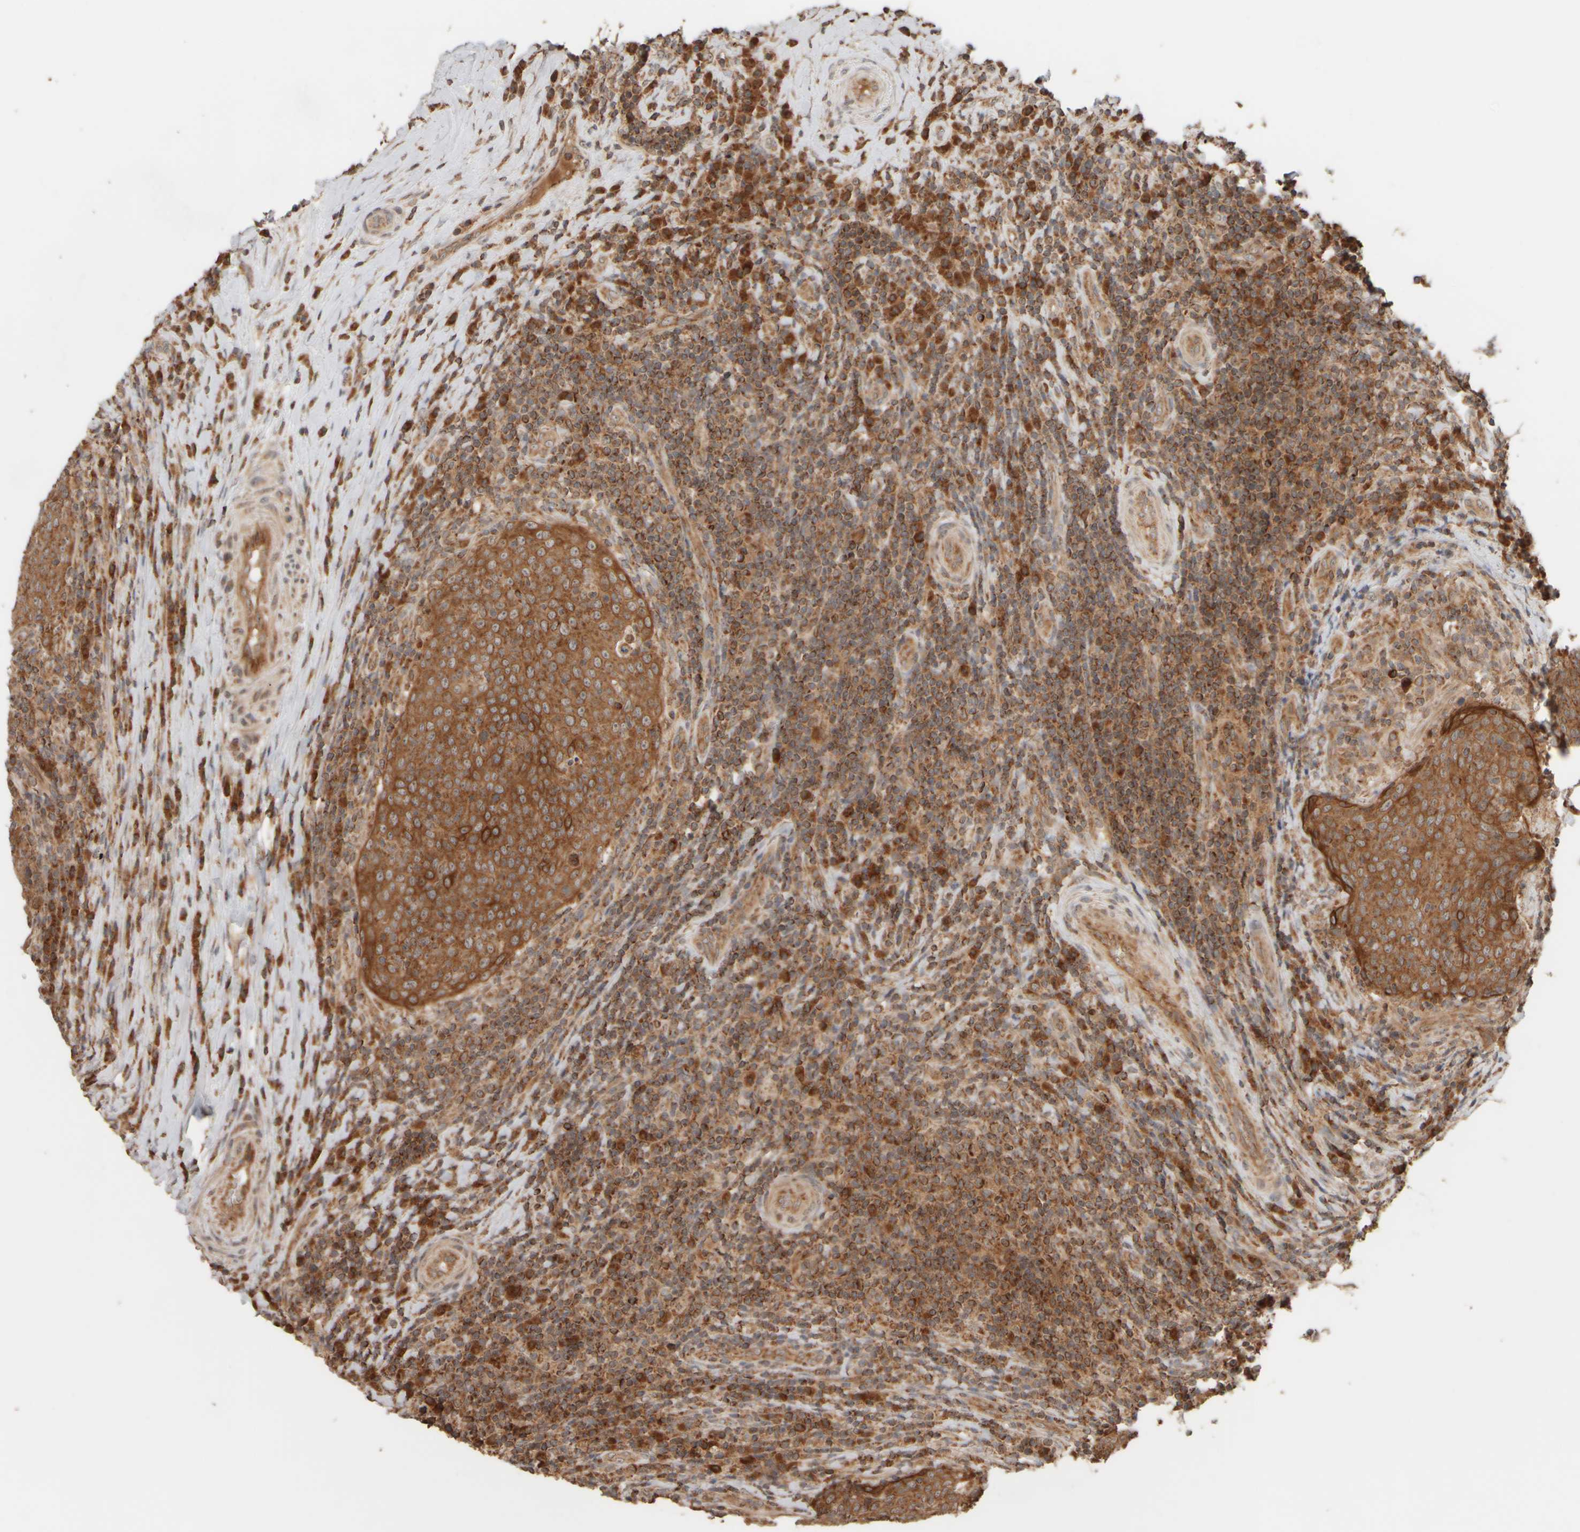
{"staining": {"intensity": "strong", "quantity": ">75%", "location": "cytoplasmic/membranous"}, "tissue": "head and neck cancer", "cell_type": "Tumor cells", "image_type": "cancer", "snomed": [{"axis": "morphology", "description": "Squamous cell carcinoma, NOS"}, {"axis": "morphology", "description": "Squamous cell carcinoma, metastatic, NOS"}, {"axis": "topography", "description": "Lymph node"}, {"axis": "topography", "description": "Head-Neck"}], "caption": "Protein staining of head and neck cancer (metastatic squamous cell carcinoma) tissue shows strong cytoplasmic/membranous staining in about >75% of tumor cells. (DAB (3,3'-diaminobenzidine) IHC with brightfield microscopy, high magnification).", "gene": "EIF2B3", "patient": {"sex": "male", "age": 62}}